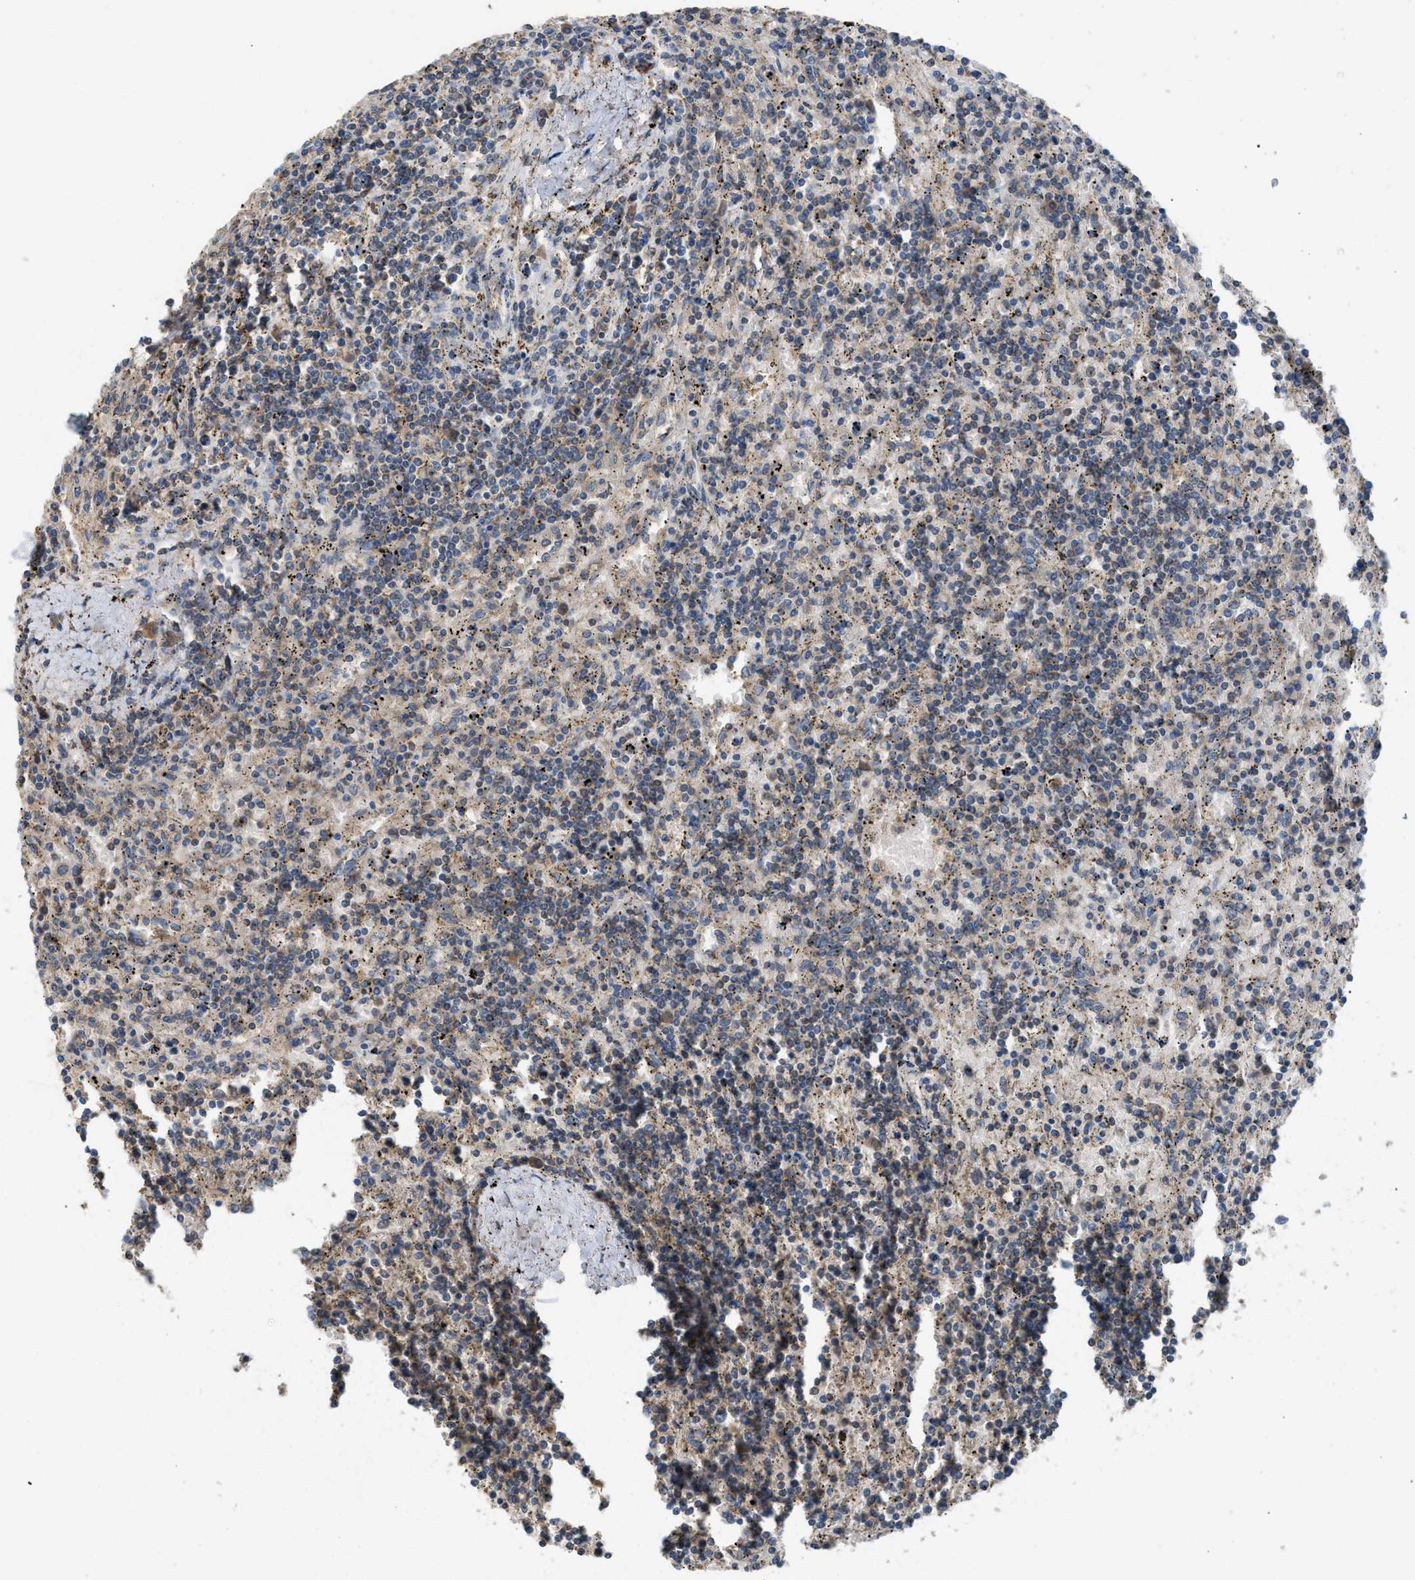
{"staining": {"intensity": "weak", "quantity": "<25%", "location": "cytoplasmic/membranous"}, "tissue": "lymphoma", "cell_type": "Tumor cells", "image_type": "cancer", "snomed": [{"axis": "morphology", "description": "Malignant lymphoma, non-Hodgkin's type, Low grade"}, {"axis": "topography", "description": "Spleen"}], "caption": "High magnification brightfield microscopy of malignant lymphoma, non-Hodgkin's type (low-grade) stained with DAB (brown) and counterstained with hematoxylin (blue): tumor cells show no significant expression.", "gene": "TPK1", "patient": {"sex": "male", "age": 76}}